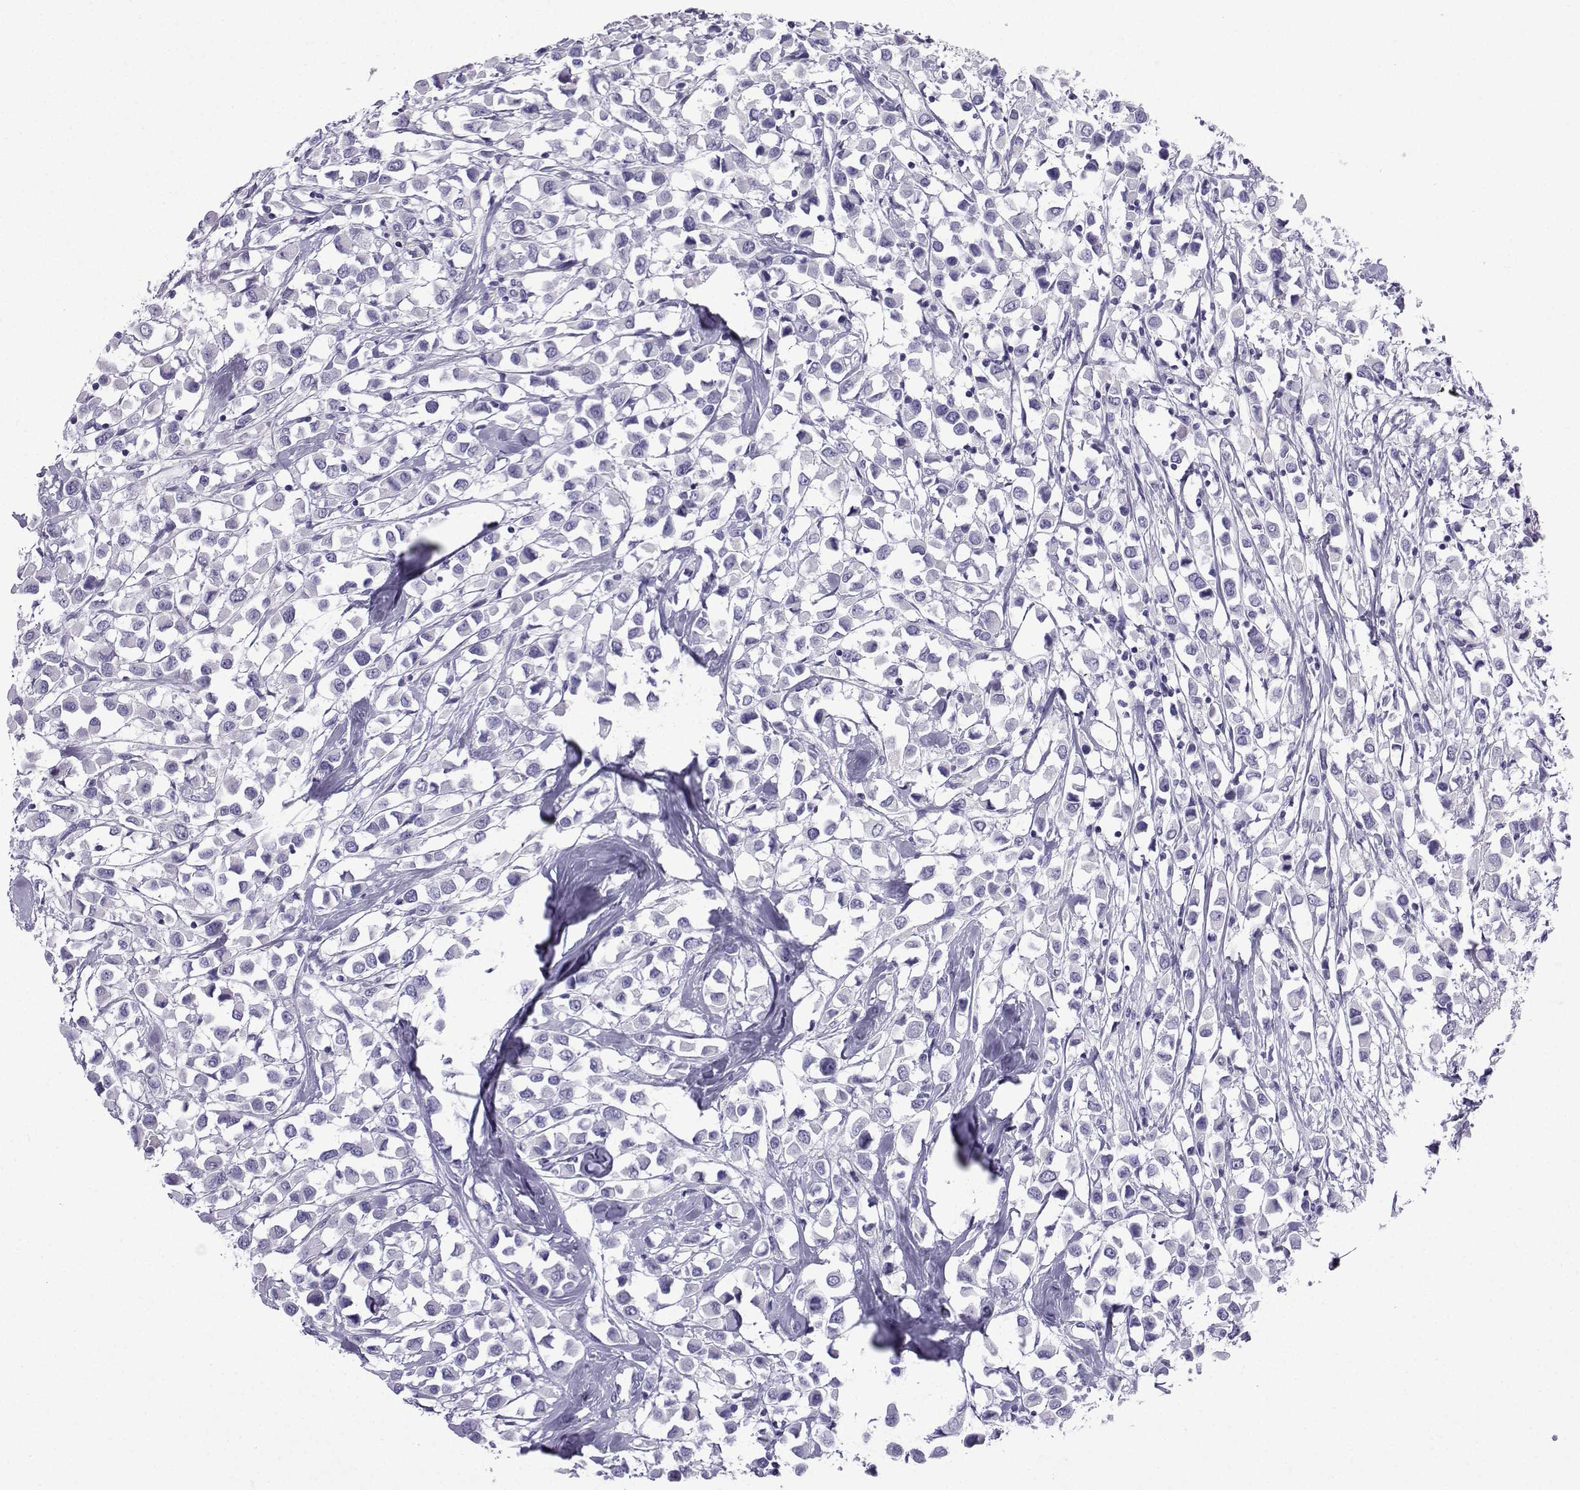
{"staining": {"intensity": "negative", "quantity": "none", "location": "none"}, "tissue": "breast cancer", "cell_type": "Tumor cells", "image_type": "cancer", "snomed": [{"axis": "morphology", "description": "Duct carcinoma"}, {"axis": "topography", "description": "Breast"}], "caption": "Immunohistochemistry (IHC) photomicrograph of breast infiltrating ductal carcinoma stained for a protein (brown), which exhibits no expression in tumor cells. Nuclei are stained in blue.", "gene": "KCNF1", "patient": {"sex": "female", "age": 61}}